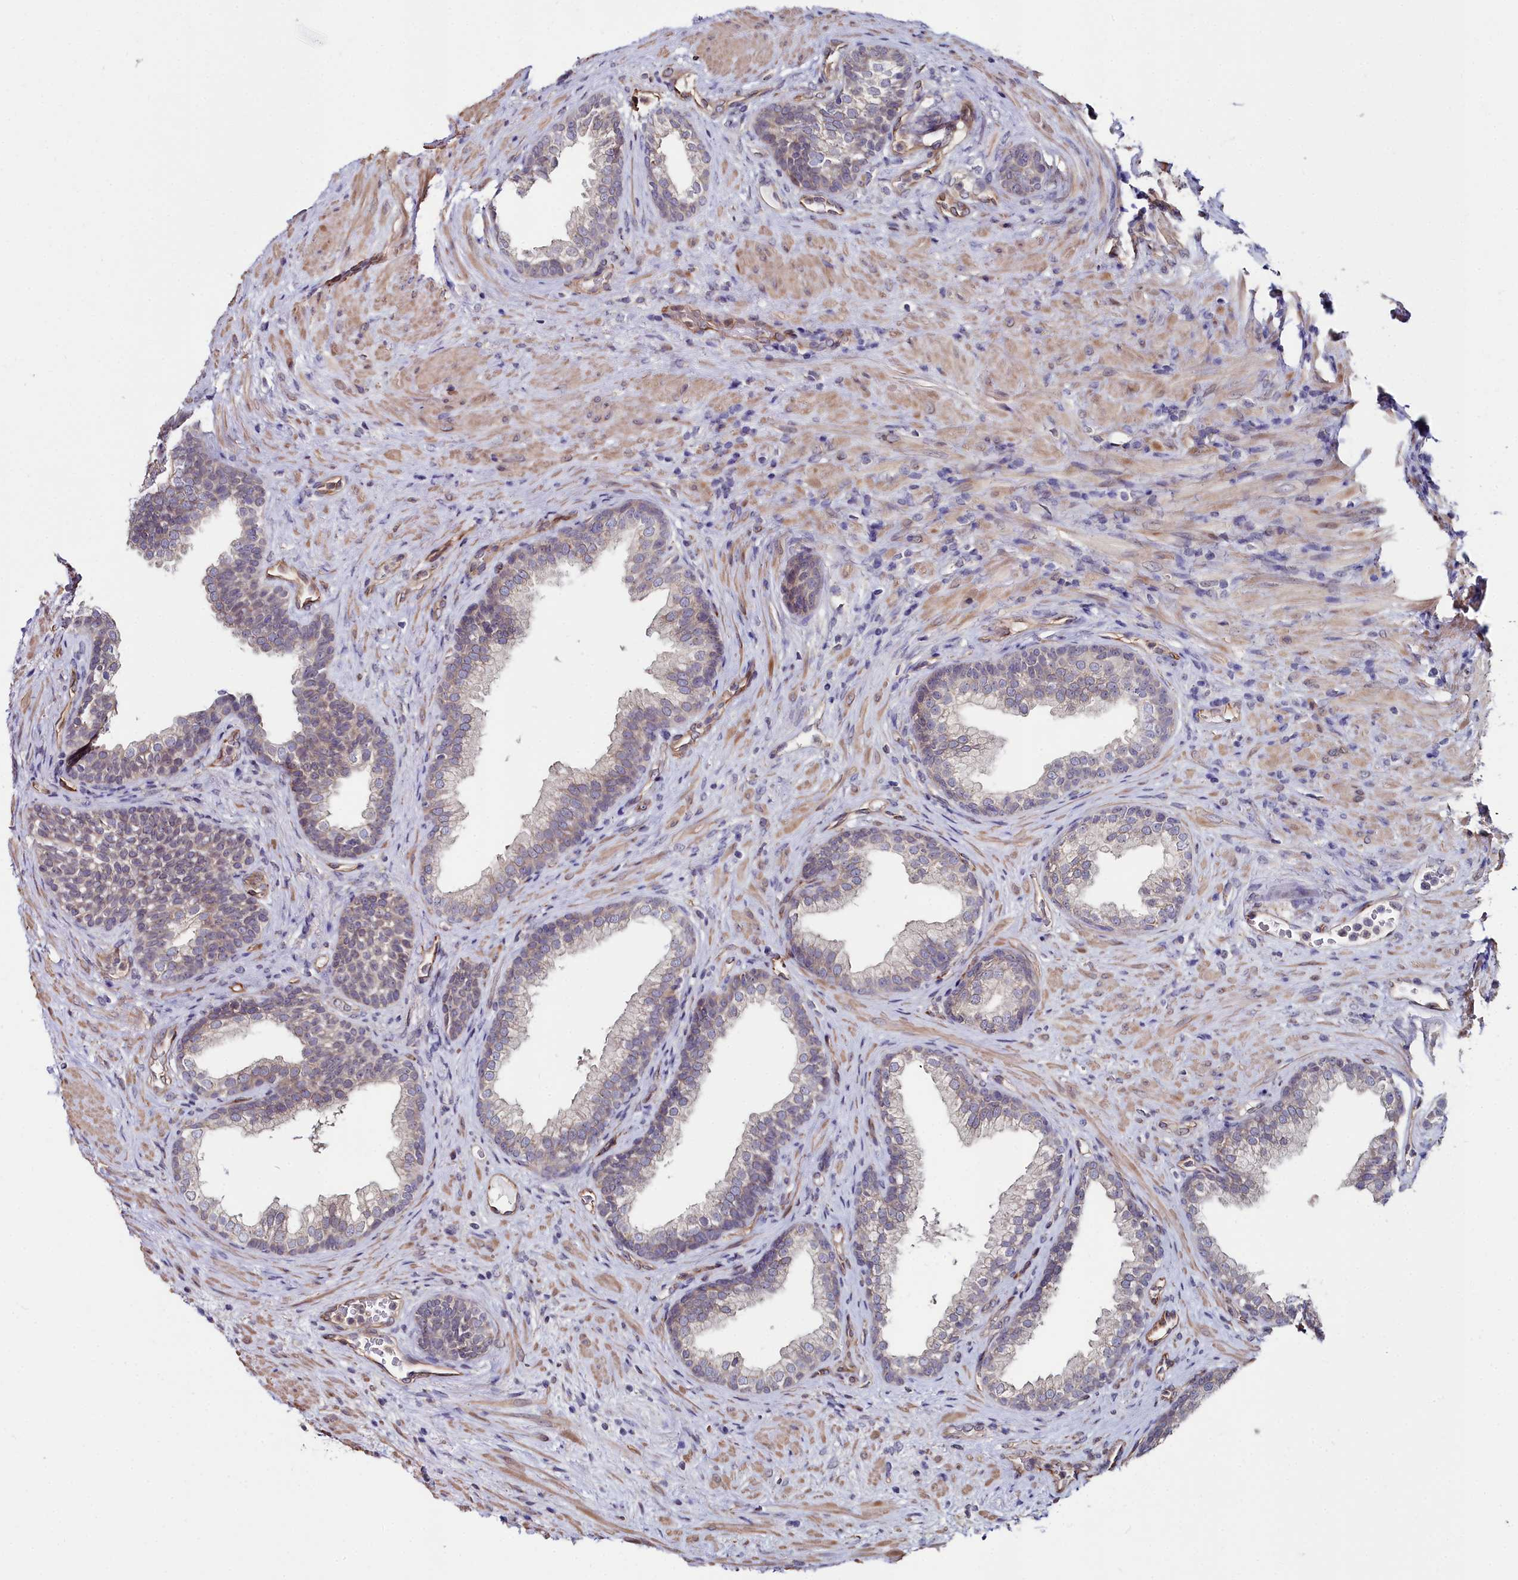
{"staining": {"intensity": "moderate", "quantity": "<25%", "location": "cytoplasmic/membranous"}, "tissue": "prostate", "cell_type": "Glandular cells", "image_type": "normal", "snomed": [{"axis": "morphology", "description": "Normal tissue, NOS"}, {"axis": "topography", "description": "Prostate"}], "caption": "Immunohistochemical staining of unremarkable prostate demonstrates moderate cytoplasmic/membranous protein positivity in about <25% of glandular cells.", "gene": "C4orf19", "patient": {"sex": "male", "age": 76}}